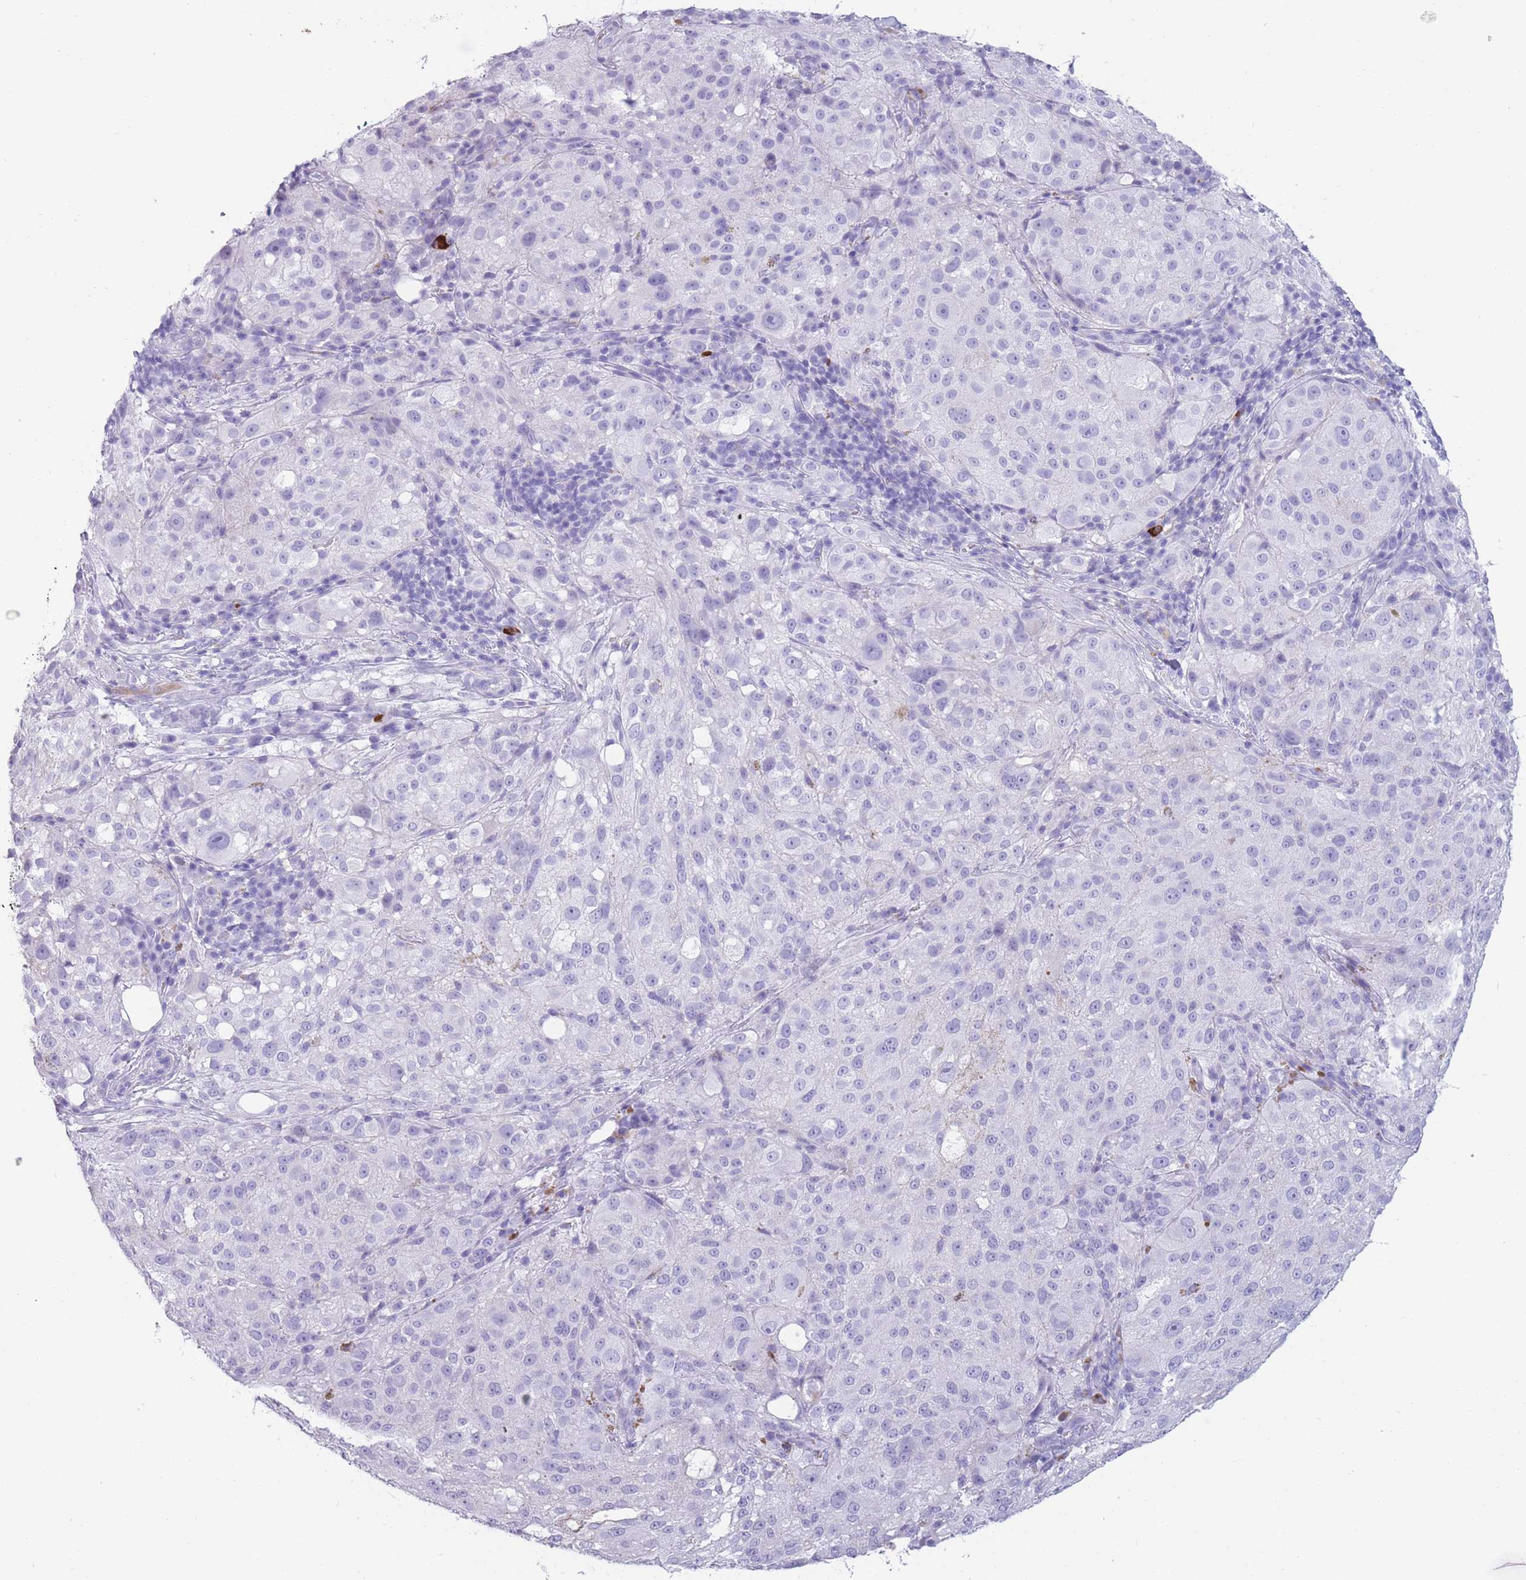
{"staining": {"intensity": "negative", "quantity": "none", "location": "none"}, "tissue": "melanoma", "cell_type": "Tumor cells", "image_type": "cancer", "snomed": [{"axis": "morphology", "description": "Necrosis, NOS"}, {"axis": "morphology", "description": "Malignant melanoma, NOS"}, {"axis": "topography", "description": "Skin"}], "caption": "Image shows no significant protein expression in tumor cells of malignant melanoma.", "gene": "TNFSF11", "patient": {"sex": "female", "age": 87}}